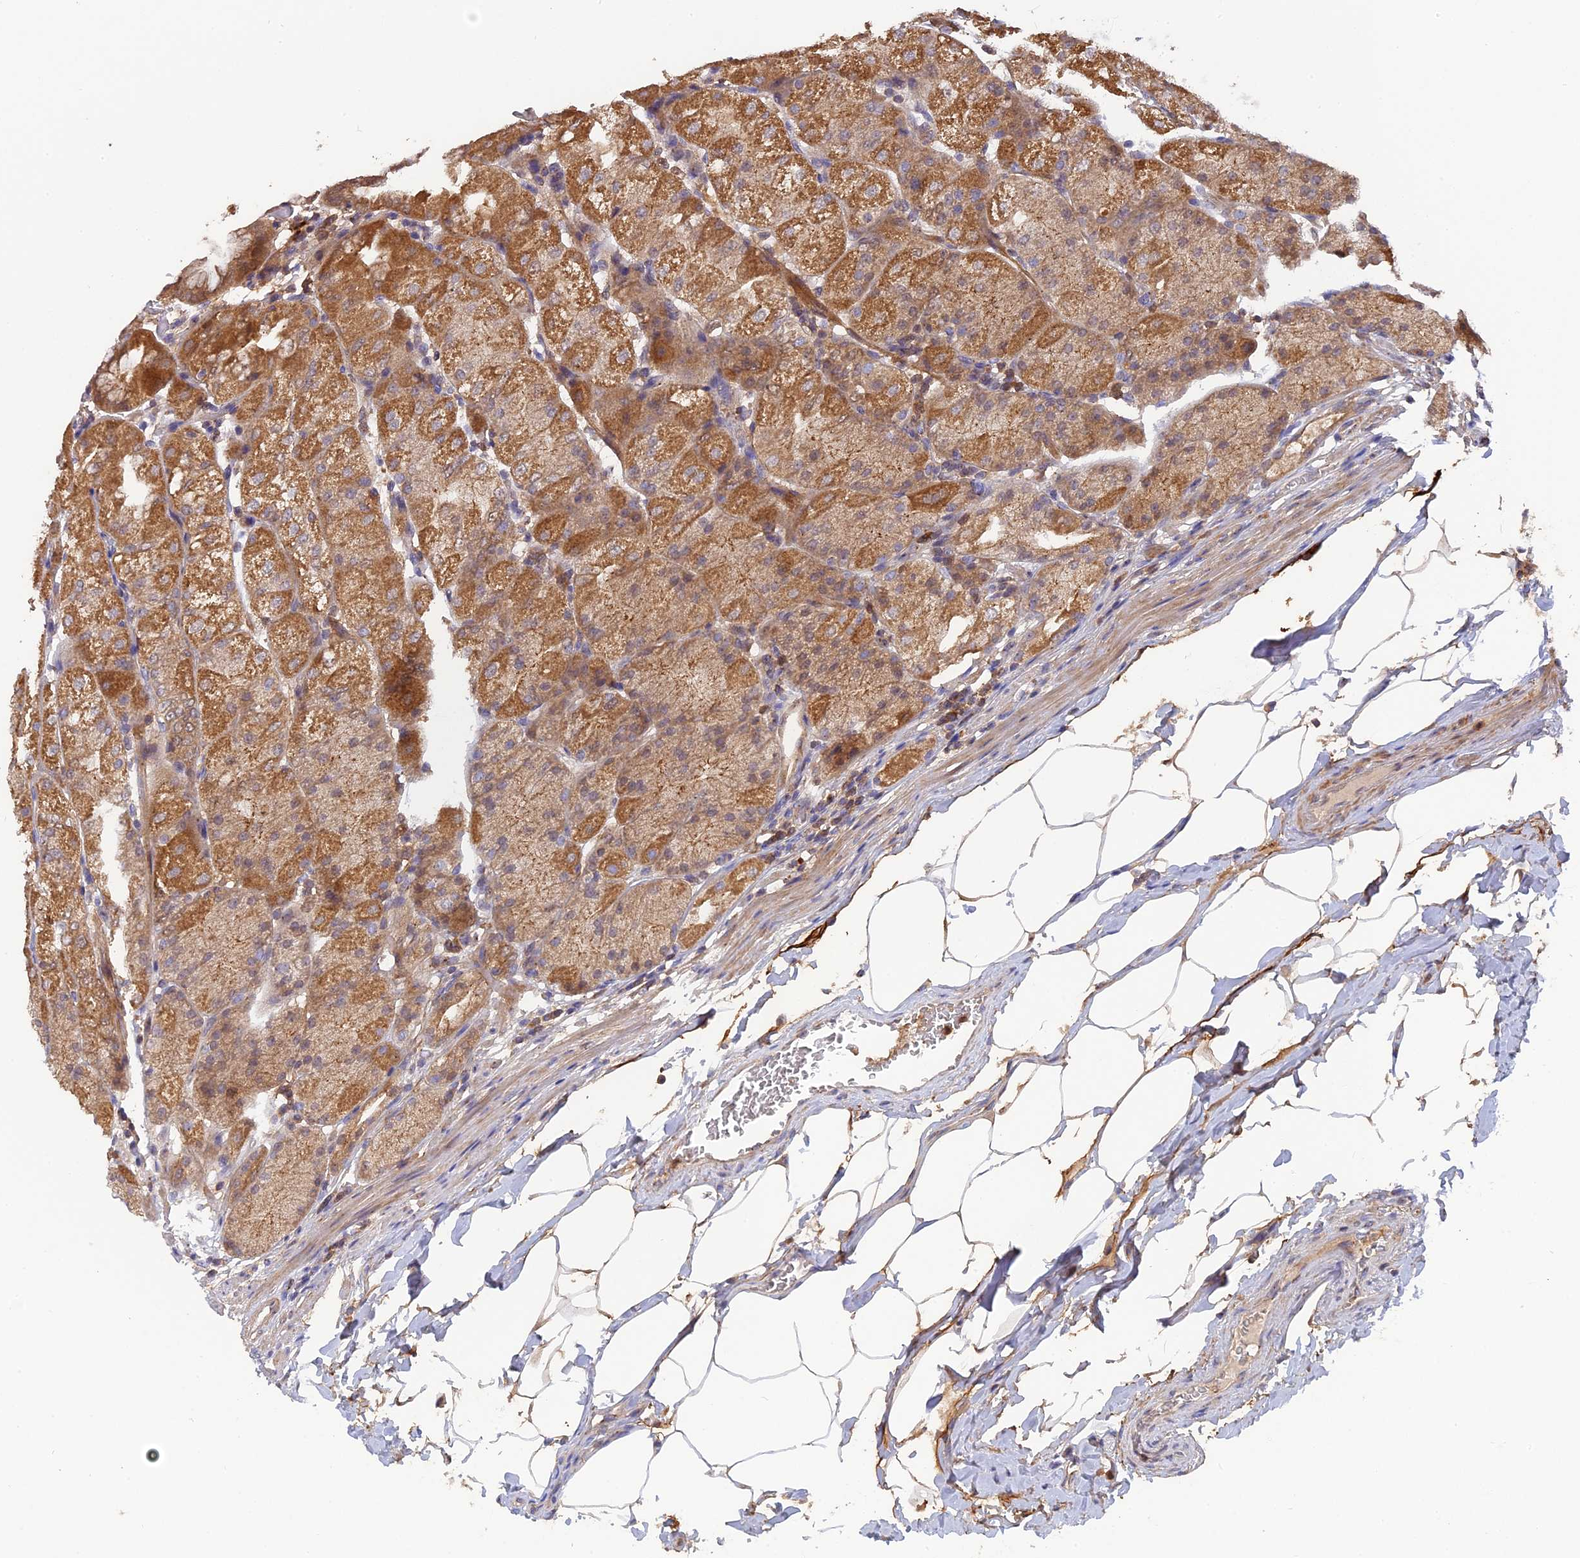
{"staining": {"intensity": "moderate", "quantity": ">75%", "location": "cytoplasmic/membranous"}, "tissue": "stomach", "cell_type": "Glandular cells", "image_type": "normal", "snomed": [{"axis": "morphology", "description": "Normal tissue, NOS"}, {"axis": "topography", "description": "Stomach, upper"}, {"axis": "topography", "description": "Stomach, lower"}], "caption": "A photomicrograph of human stomach stained for a protein demonstrates moderate cytoplasmic/membranous brown staining in glandular cells.", "gene": "RPIA", "patient": {"sex": "male", "age": 62}}